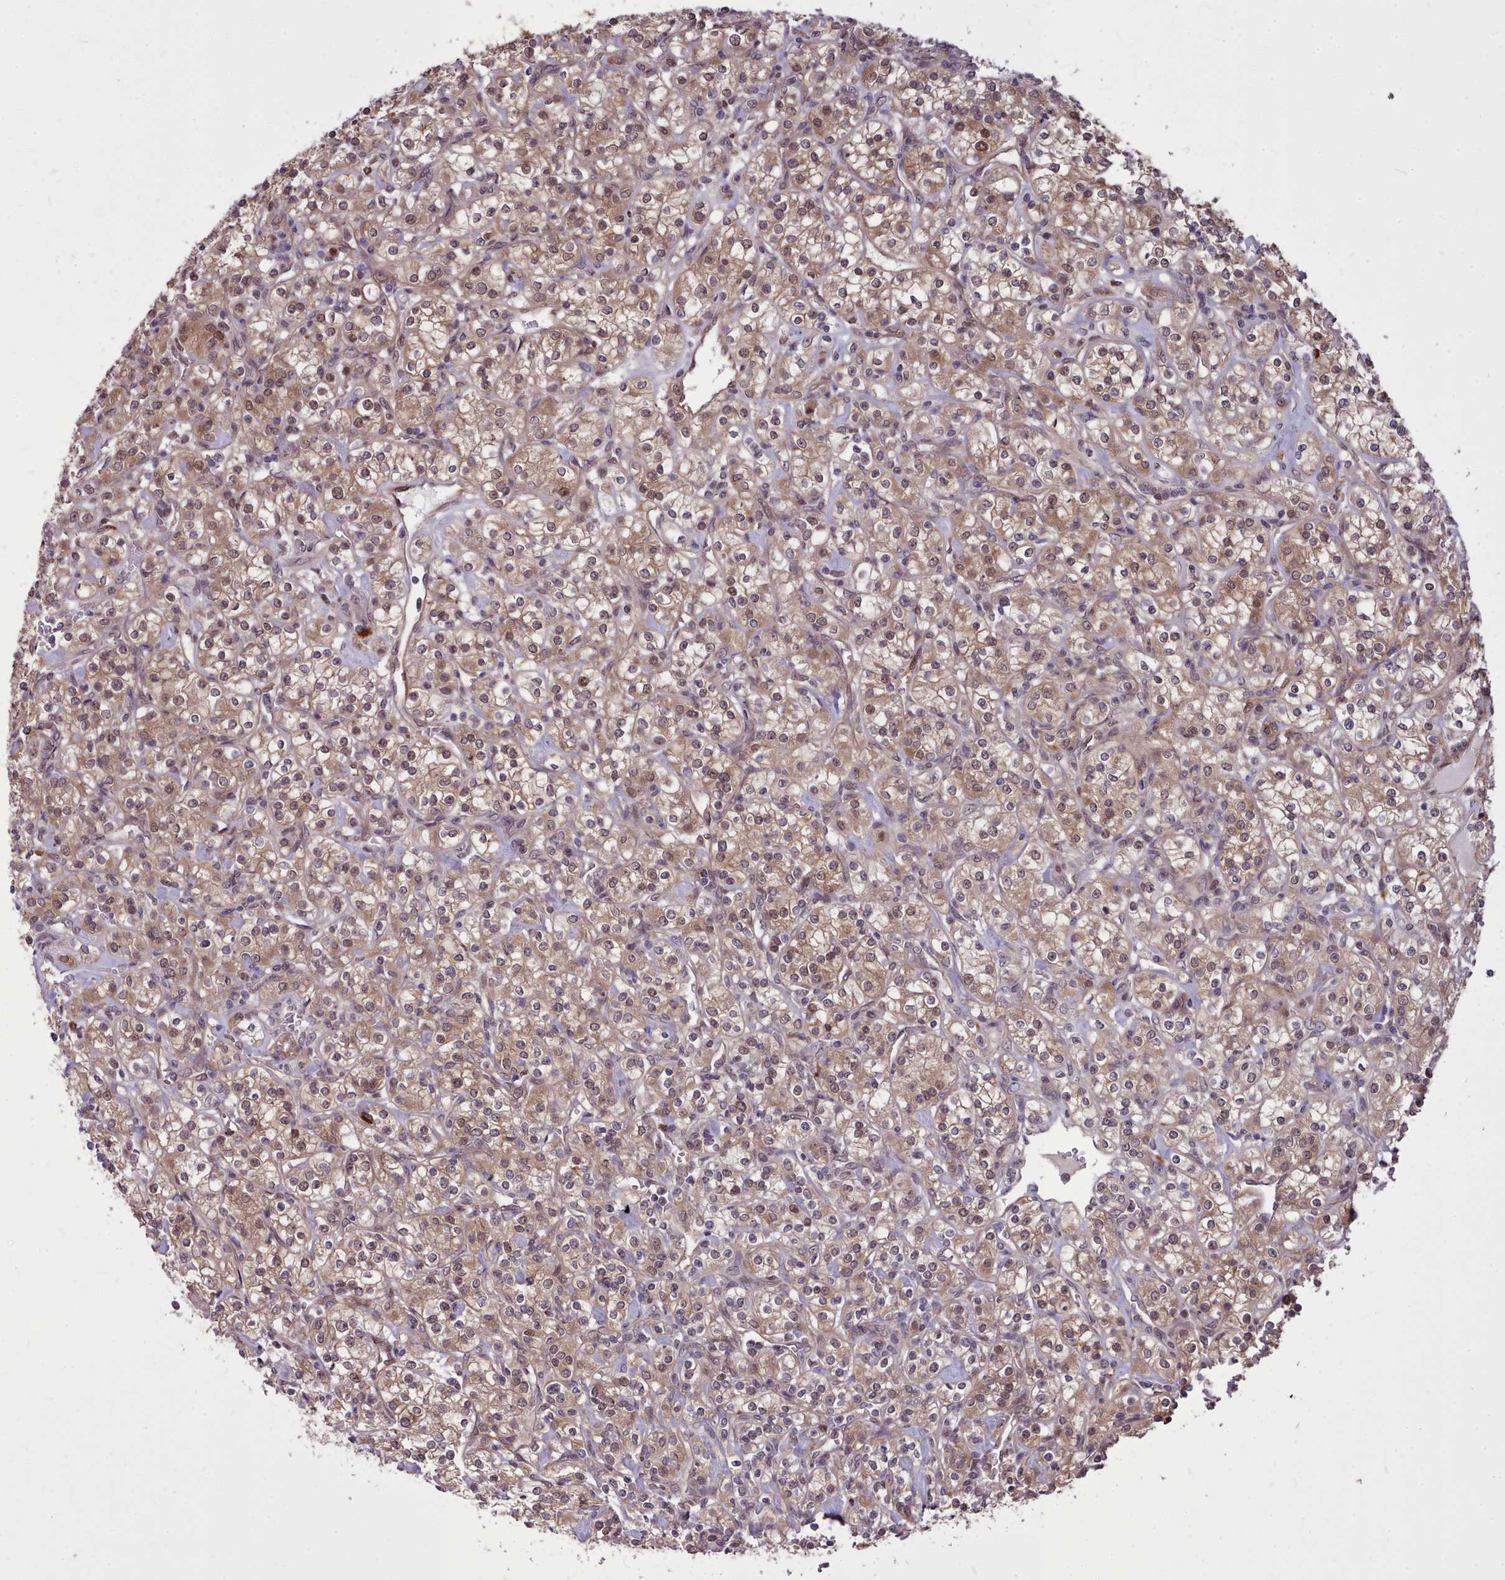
{"staining": {"intensity": "weak", "quantity": ">75%", "location": "cytoplasmic/membranous,nuclear"}, "tissue": "renal cancer", "cell_type": "Tumor cells", "image_type": "cancer", "snomed": [{"axis": "morphology", "description": "Adenocarcinoma, NOS"}, {"axis": "topography", "description": "Kidney"}], "caption": "Tumor cells display low levels of weak cytoplasmic/membranous and nuclear staining in approximately >75% of cells in adenocarcinoma (renal).", "gene": "AHCY", "patient": {"sex": "male", "age": 77}}